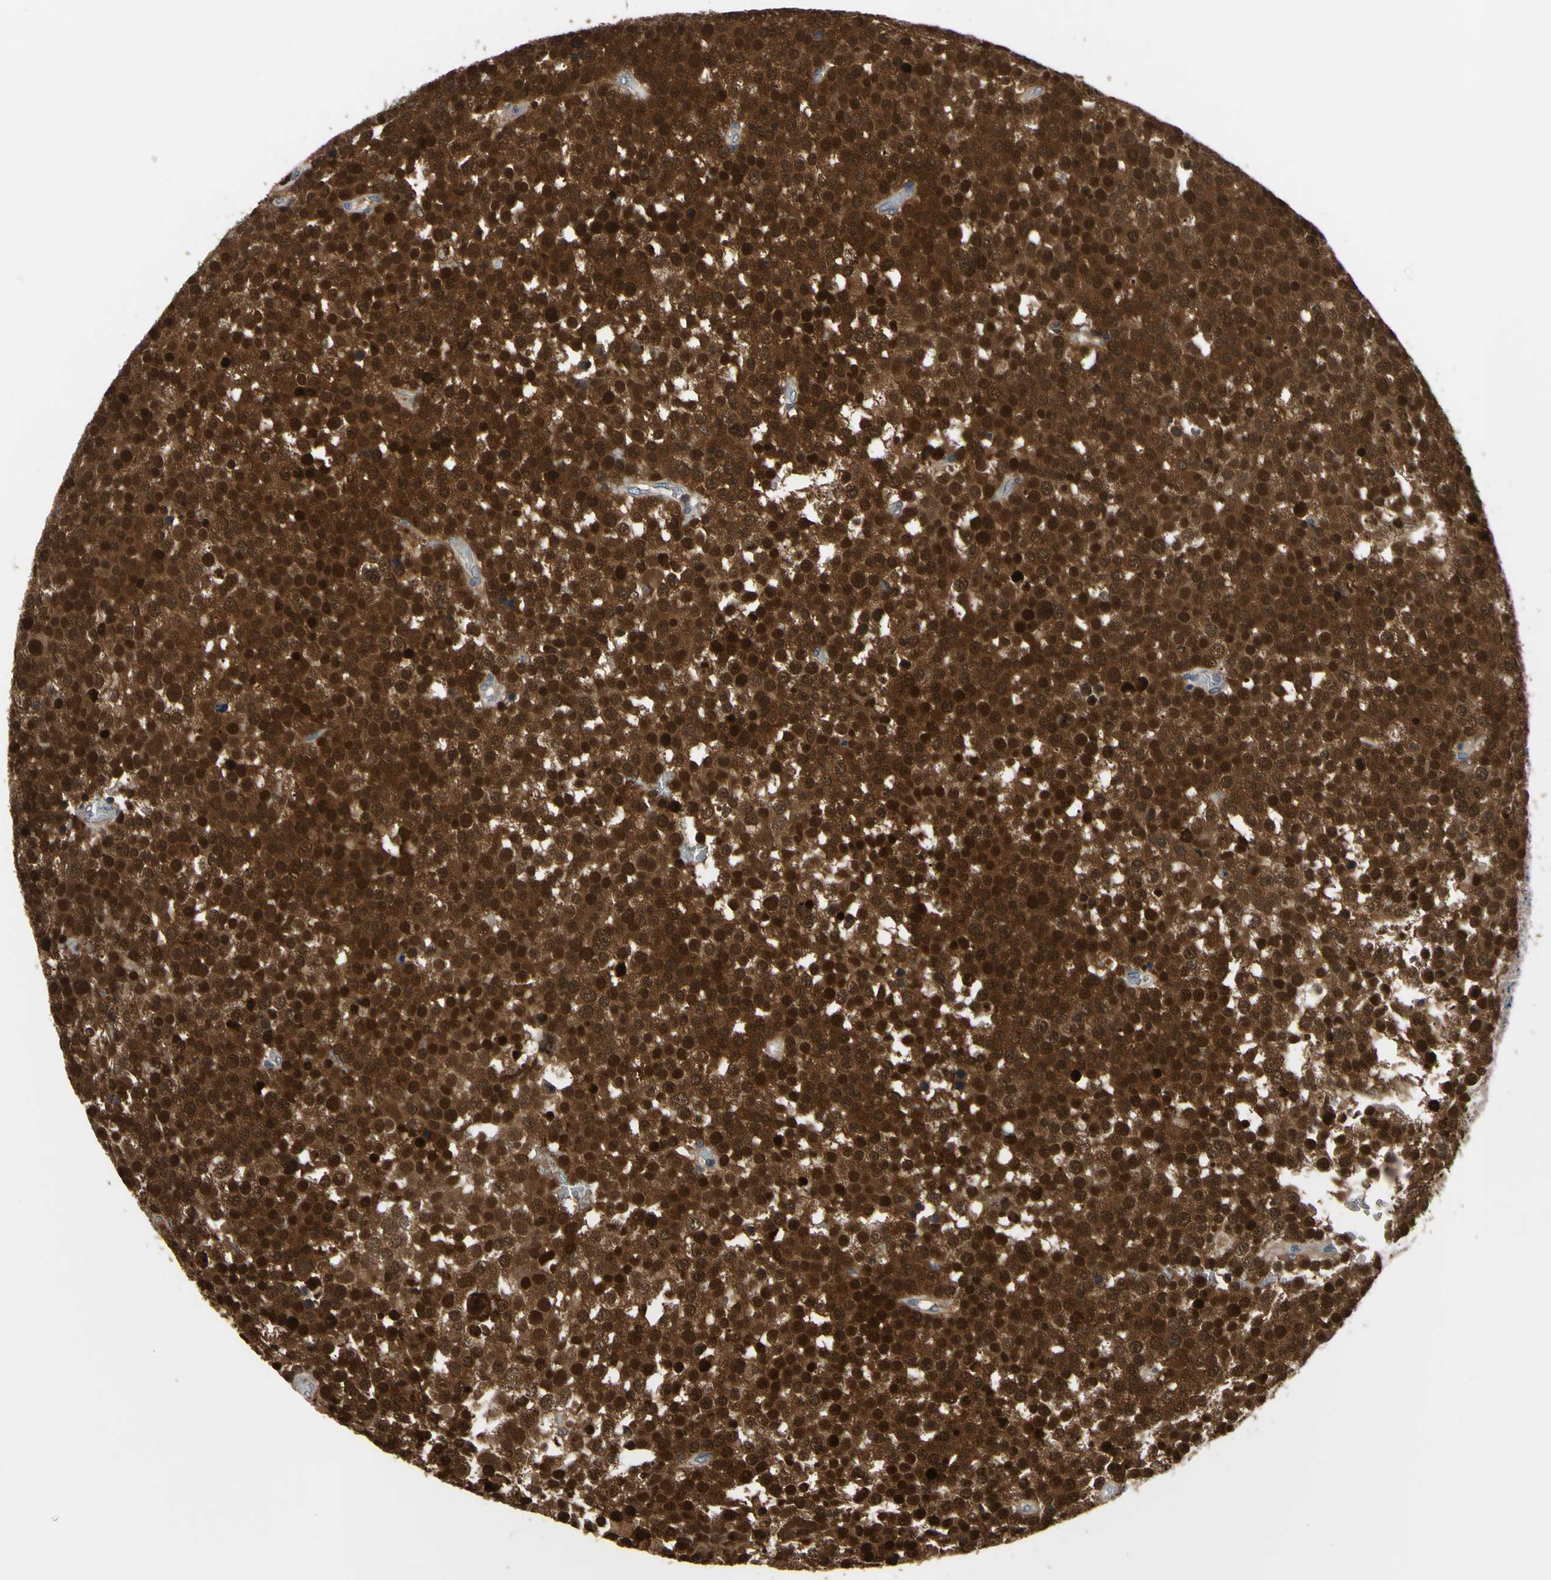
{"staining": {"intensity": "strong", "quantity": ">75%", "location": "cytoplasmic/membranous,nuclear"}, "tissue": "testis cancer", "cell_type": "Tumor cells", "image_type": "cancer", "snomed": [{"axis": "morphology", "description": "Seminoma, NOS"}, {"axis": "topography", "description": "Testis"}], "caption": "Testis cancer stained with immunohistochemistry displays strong cytoplasmic/membranous and nuclear expression in about >75% of tumor cells.", "gene": "HSPA4", "patient": {"sex": "male", "age": 71}}